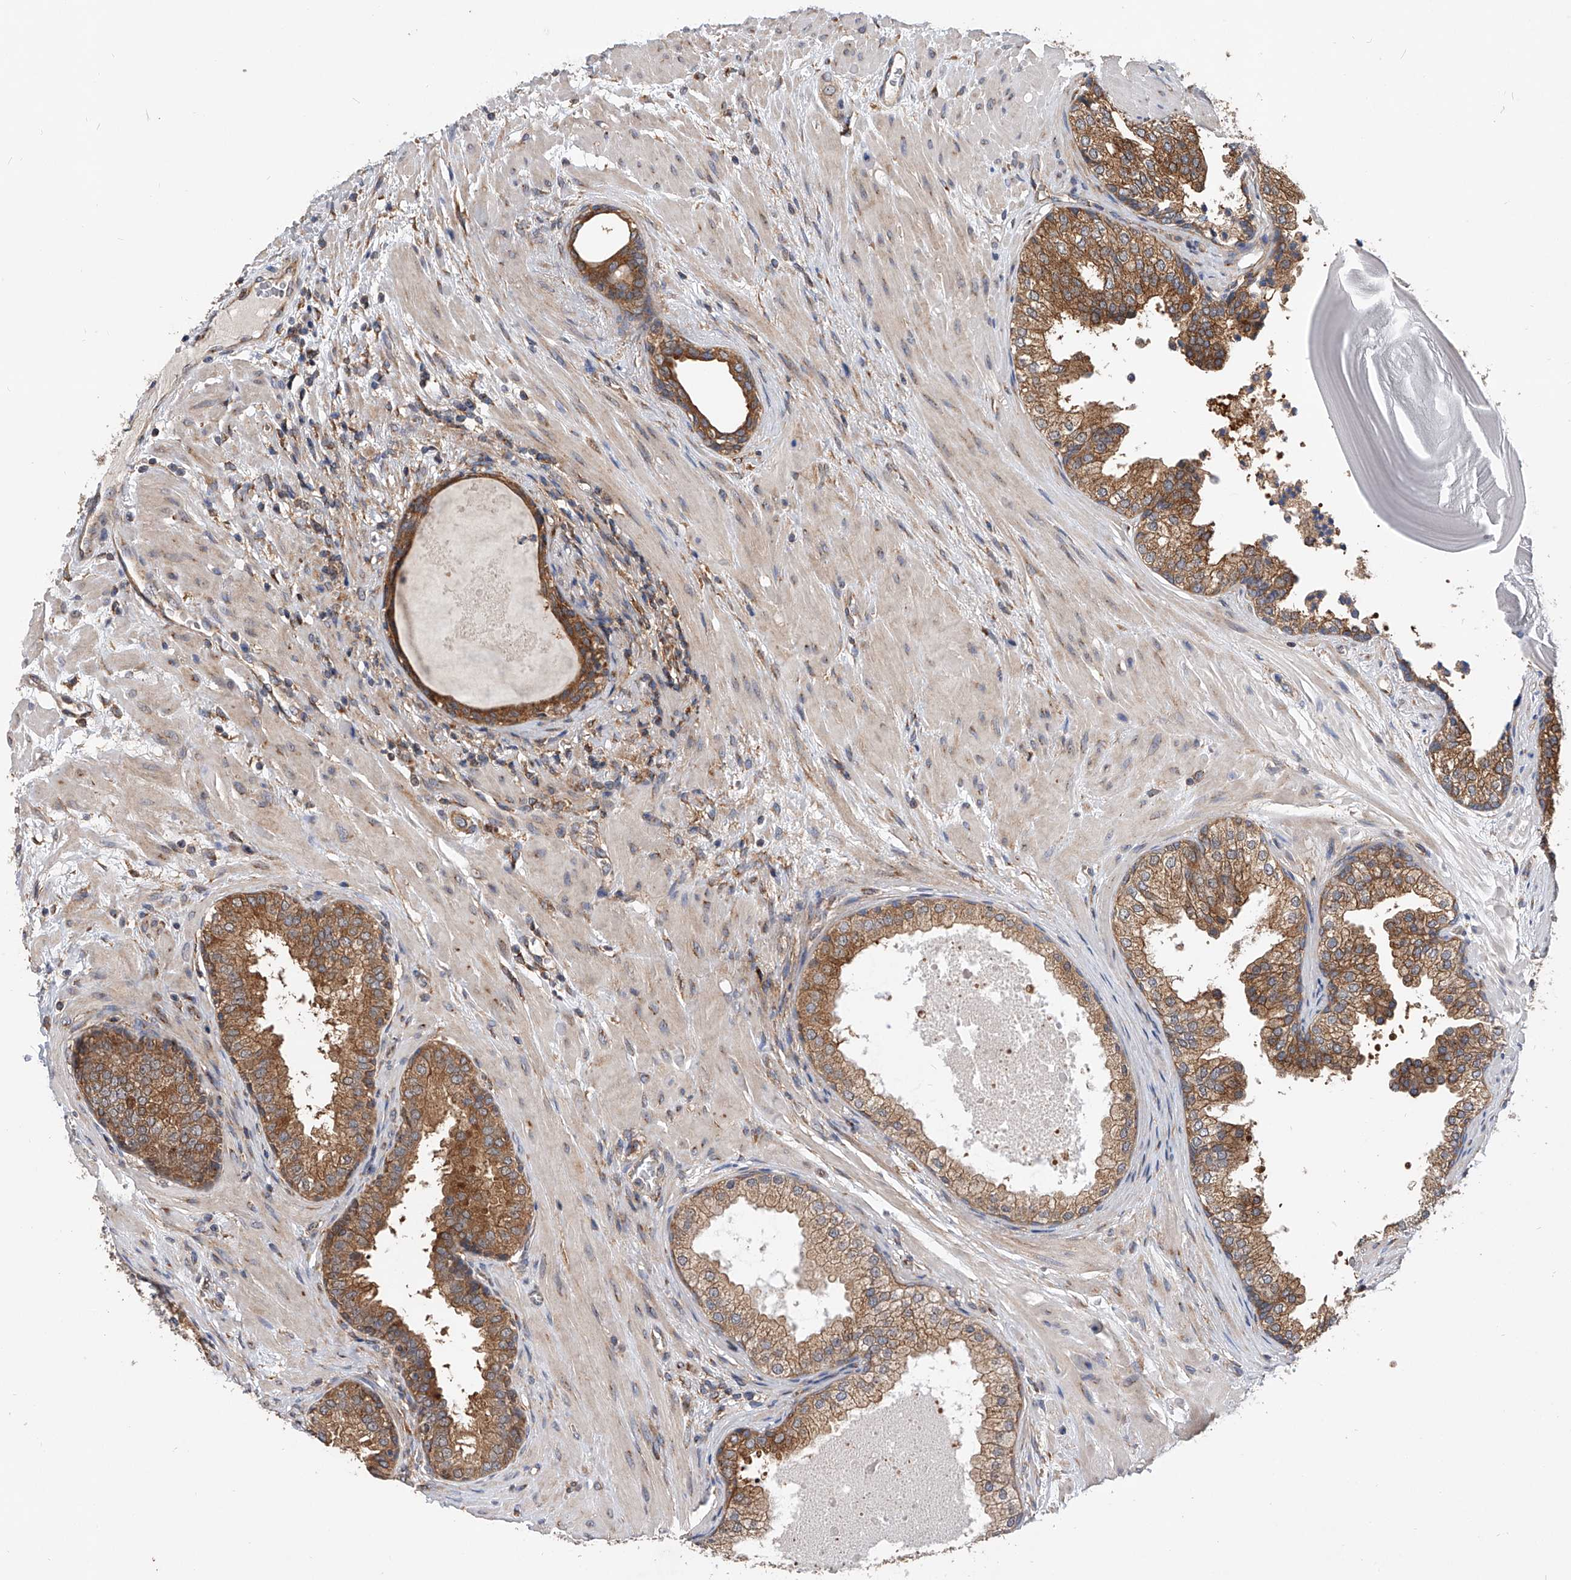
{"staining": {"intensity": "moderate", "quantity": ">75%", "location": "cytoplasmic/membranous"}, "tissue": "prostate", "cell_type": "Glandular cells", "image_type": "normal", "snomed": [{"axis": "morphology", "description": "Normal tissue, NOS"}, {"axis": "topography", "description": "Prostate"}], "caption": "High-magnification brightfield microscopy of unremarkable prostate stained with DAB (brown) and counterstained with hematoxylin (blue). glandular cells exhibit moderate cytoplasmic/membranous expression is identified in approximately>75% of cells.", "gene": "CFAP410", "patient": {"sex": "male", "age": 48}}